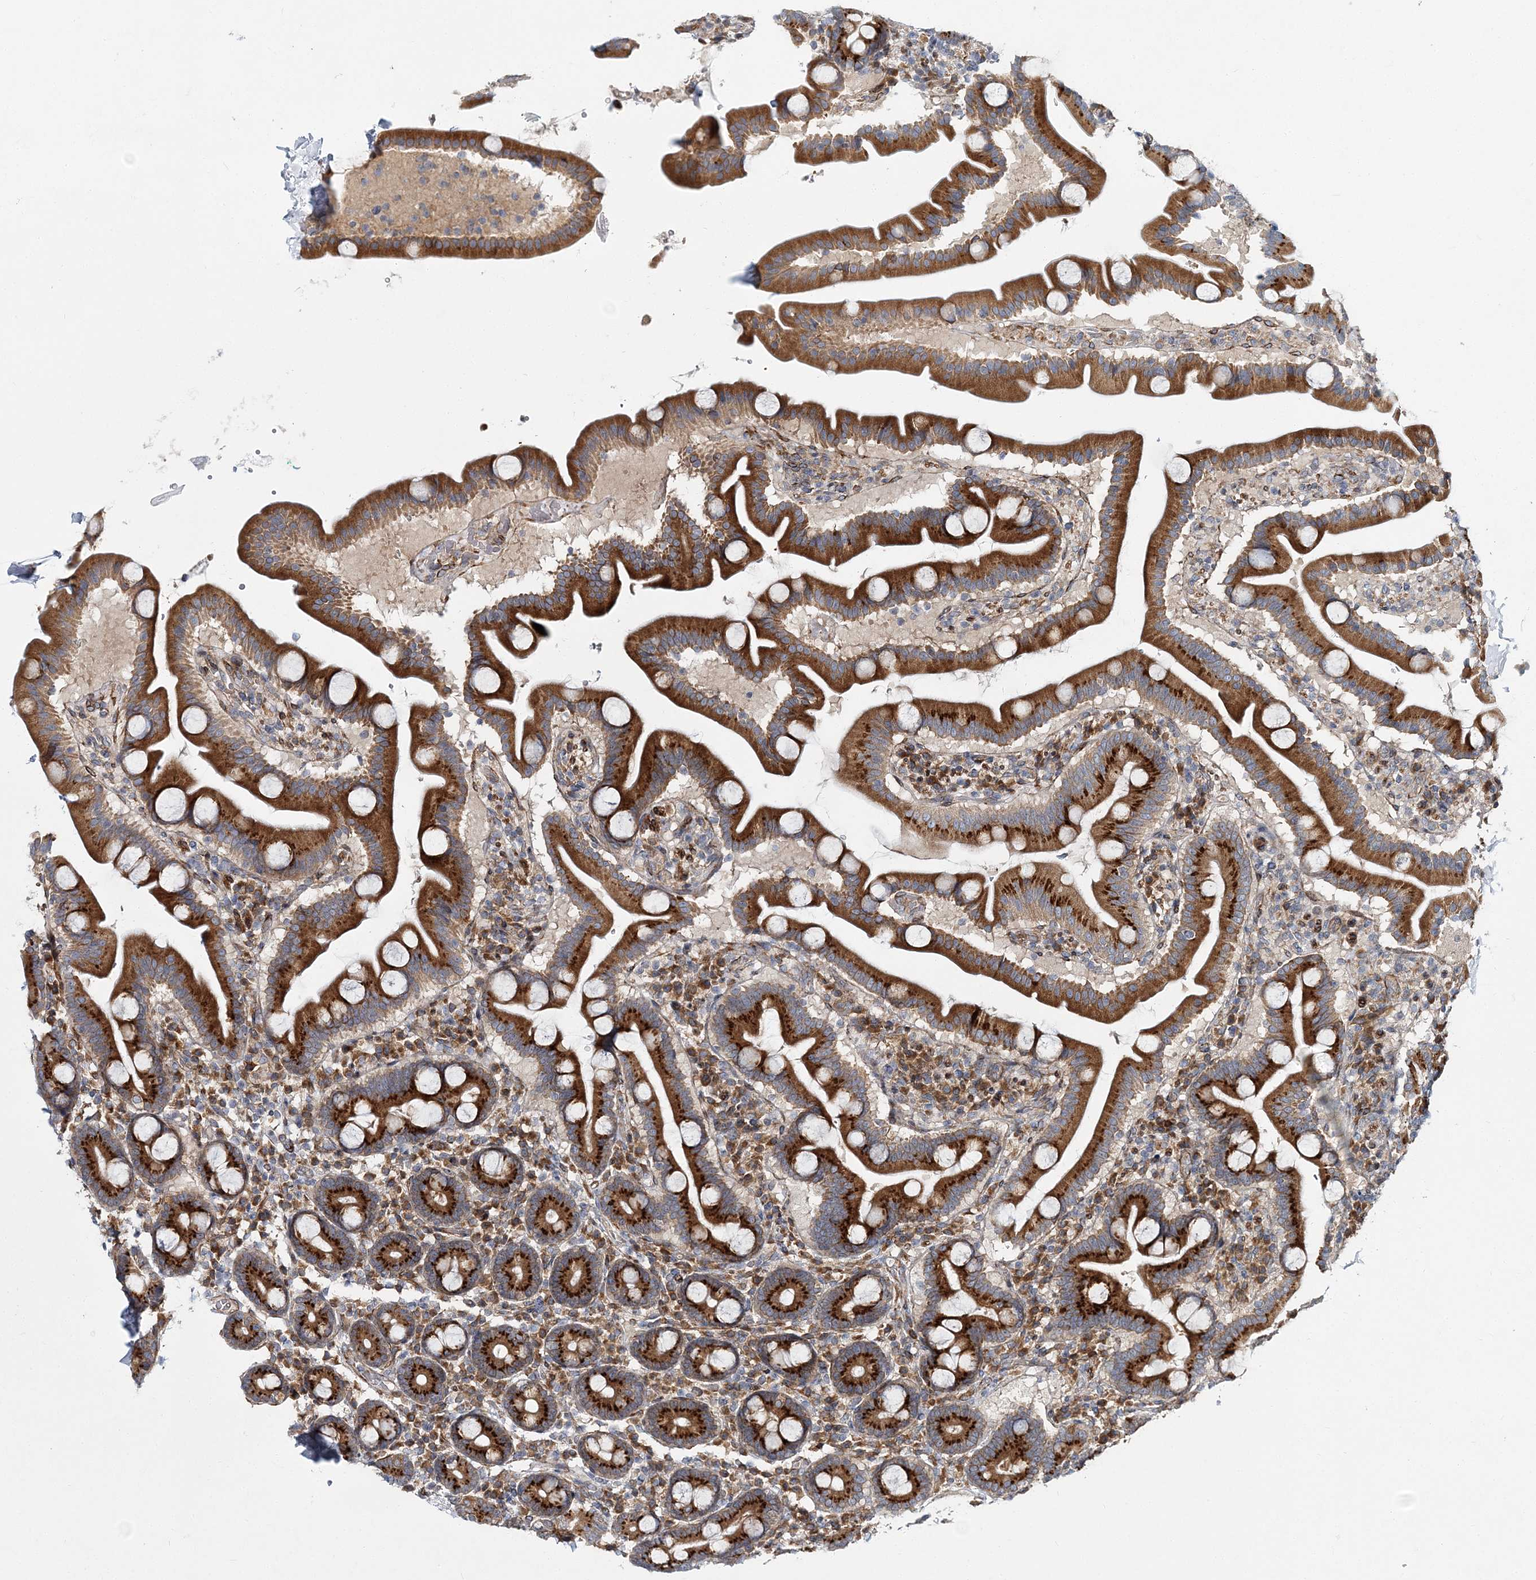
{"staining": {"intensity": "strong", "quantity": ">75%", "location": "cytoplasmic/membranous"}, "tissue": "duodenum", "cell_type": "Glandular cells", "image_type": "normal", "snomed": [{"axis": "morphology", "description": "Normal tissue, NOS"}, {"axis": "topography", "description": "Duodenum"}], "caption": "A histopathology image of duodenum stained for a protein displays strong cytoplasmic/membranous brown staining in glandular cells.", "gene": "NBAS", "patient": {"sex": "male", "age": 54}}